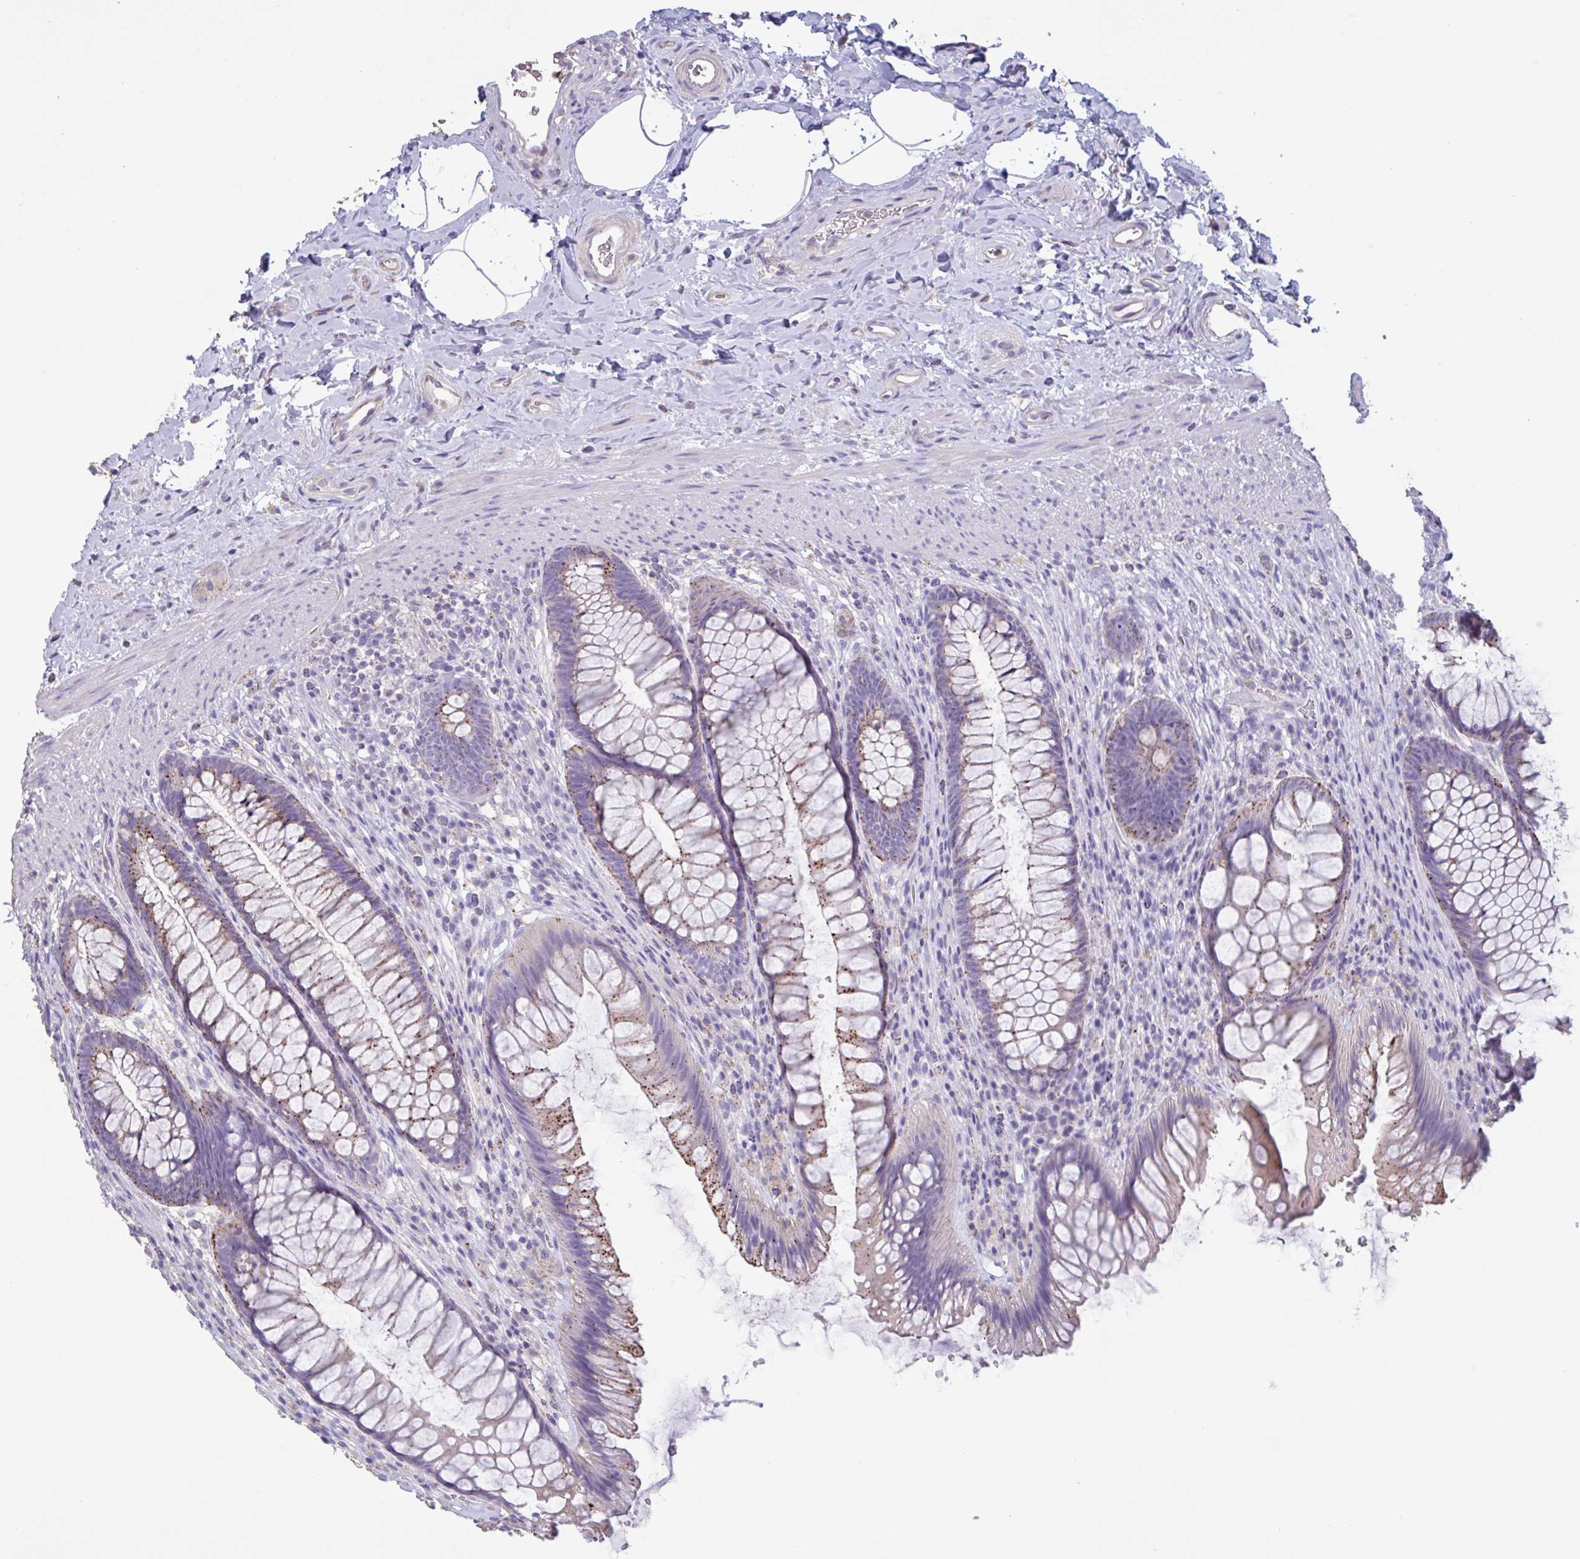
{"staining": {"intensity": "moderate", "quantity": ">75%", "location": "cytoplasmic/membranous"}, "tissue": "rectum", "cell_type": "Glandular cells", "image_type": "normal", "snomed": [{"axis": "morphology", "description": "Normal tissue, NOS"}, {"axis": "topography", "description": "Rectum"}], "caption": "Immunohistochemistry micrograph of normal rectum stained for a protein (brown), which displays medium levels of moderate cytoplasmic/membranous staining in about >75% of glandular cells.", "gene": "CHMP5", "patient": {"sex": "male", "age": 53}}